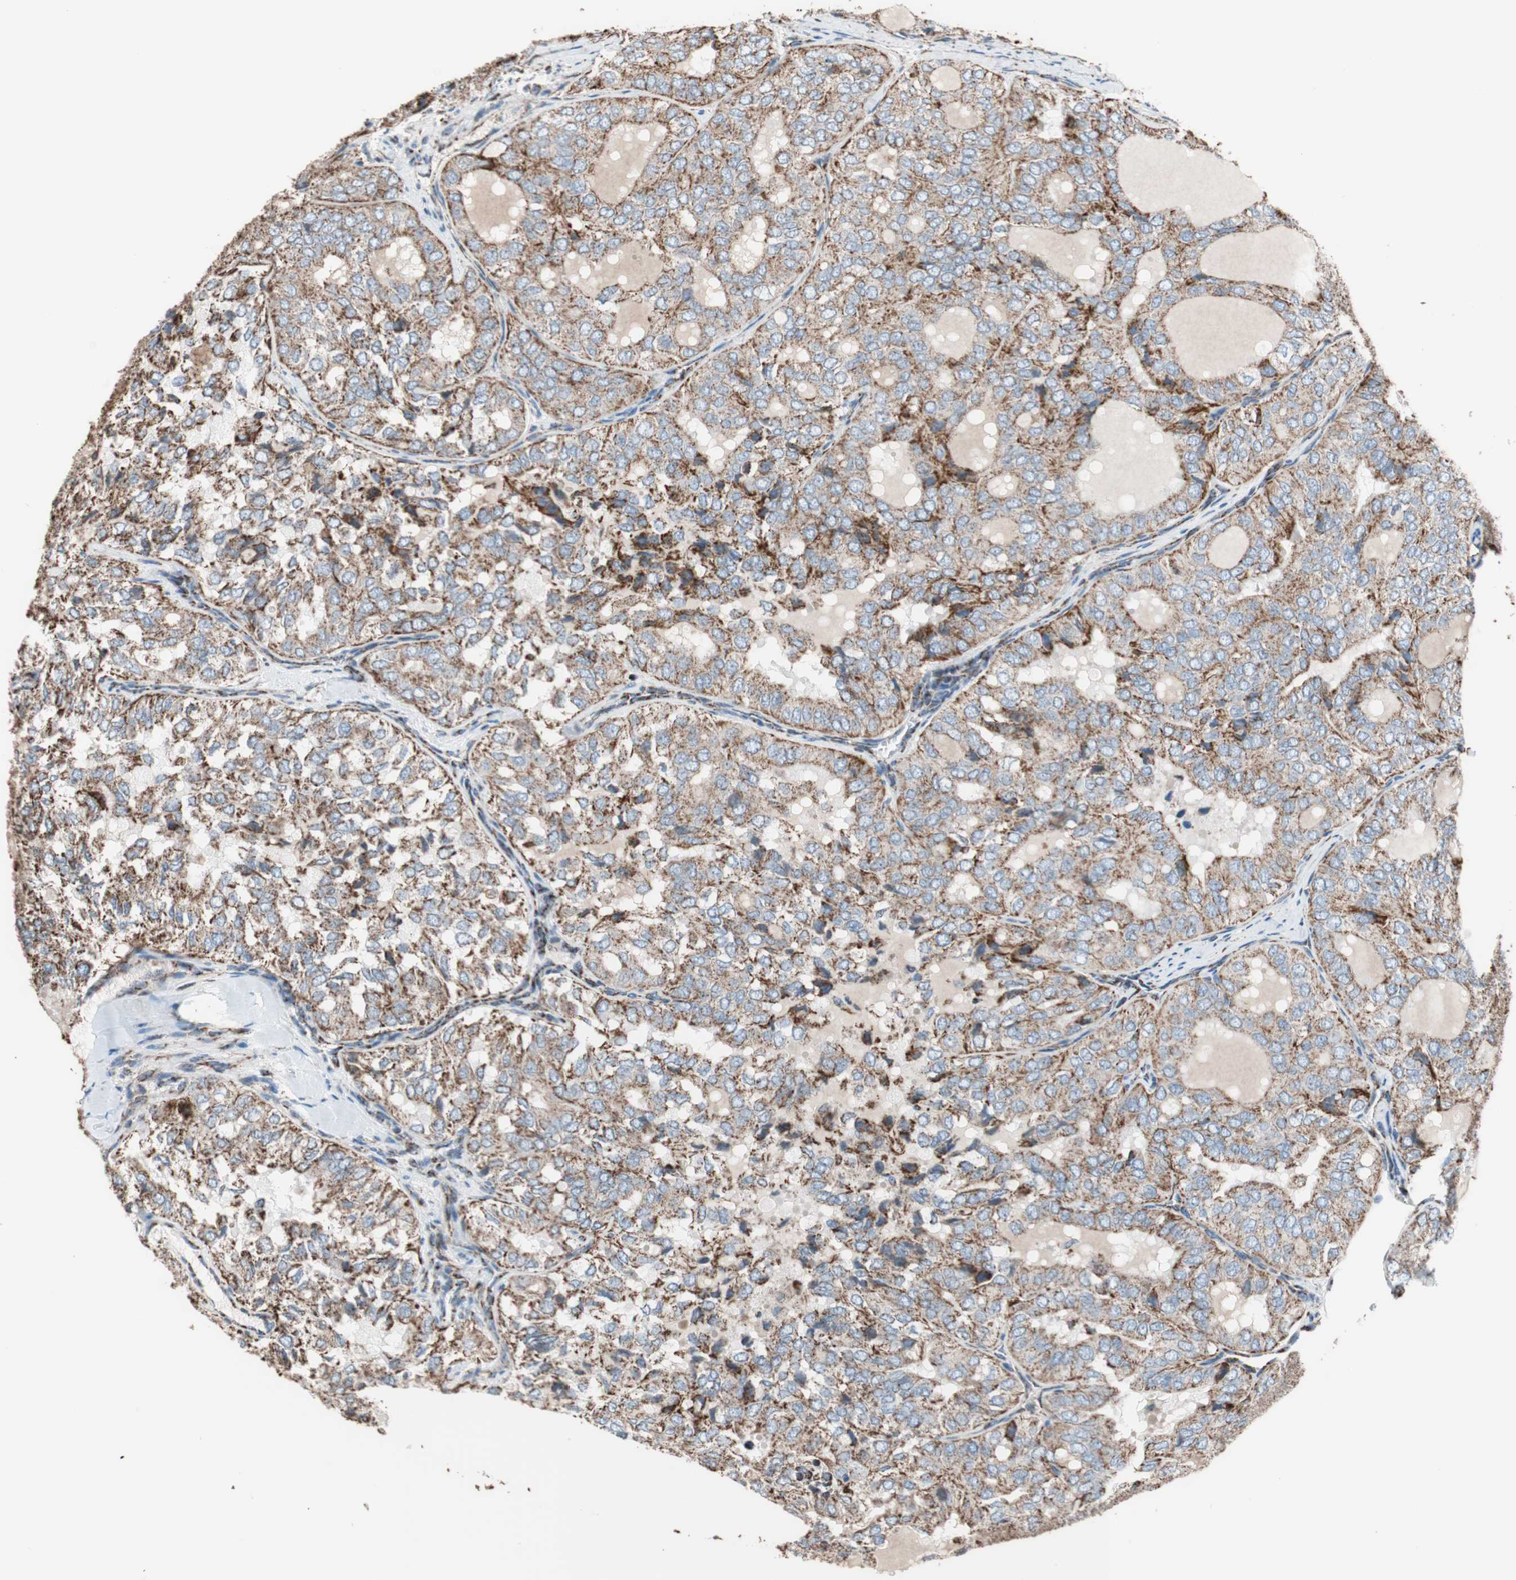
{"staining": {"intensity": "moderate", "quantity": ">75%", "location": "cytoplasmic/membranous"}, "tissue": "thyroid cancer", "cell_type": "Tumor cells", "image_type": "cancer", "snomed": [{"axis": "morphology", "description": "Follicular adenoma carcinoma, NOS"}, {"axis": "topography", "description": "Thyroid gland"}], "caption": "Moderate cytoplasmic/membranous protein staining is present in about >75% of tumor cells in thyroid cancer (follicular adenoma carcinoma).", "gene": "PCSK4", "patient": {"sex": "male", "age": 75}}